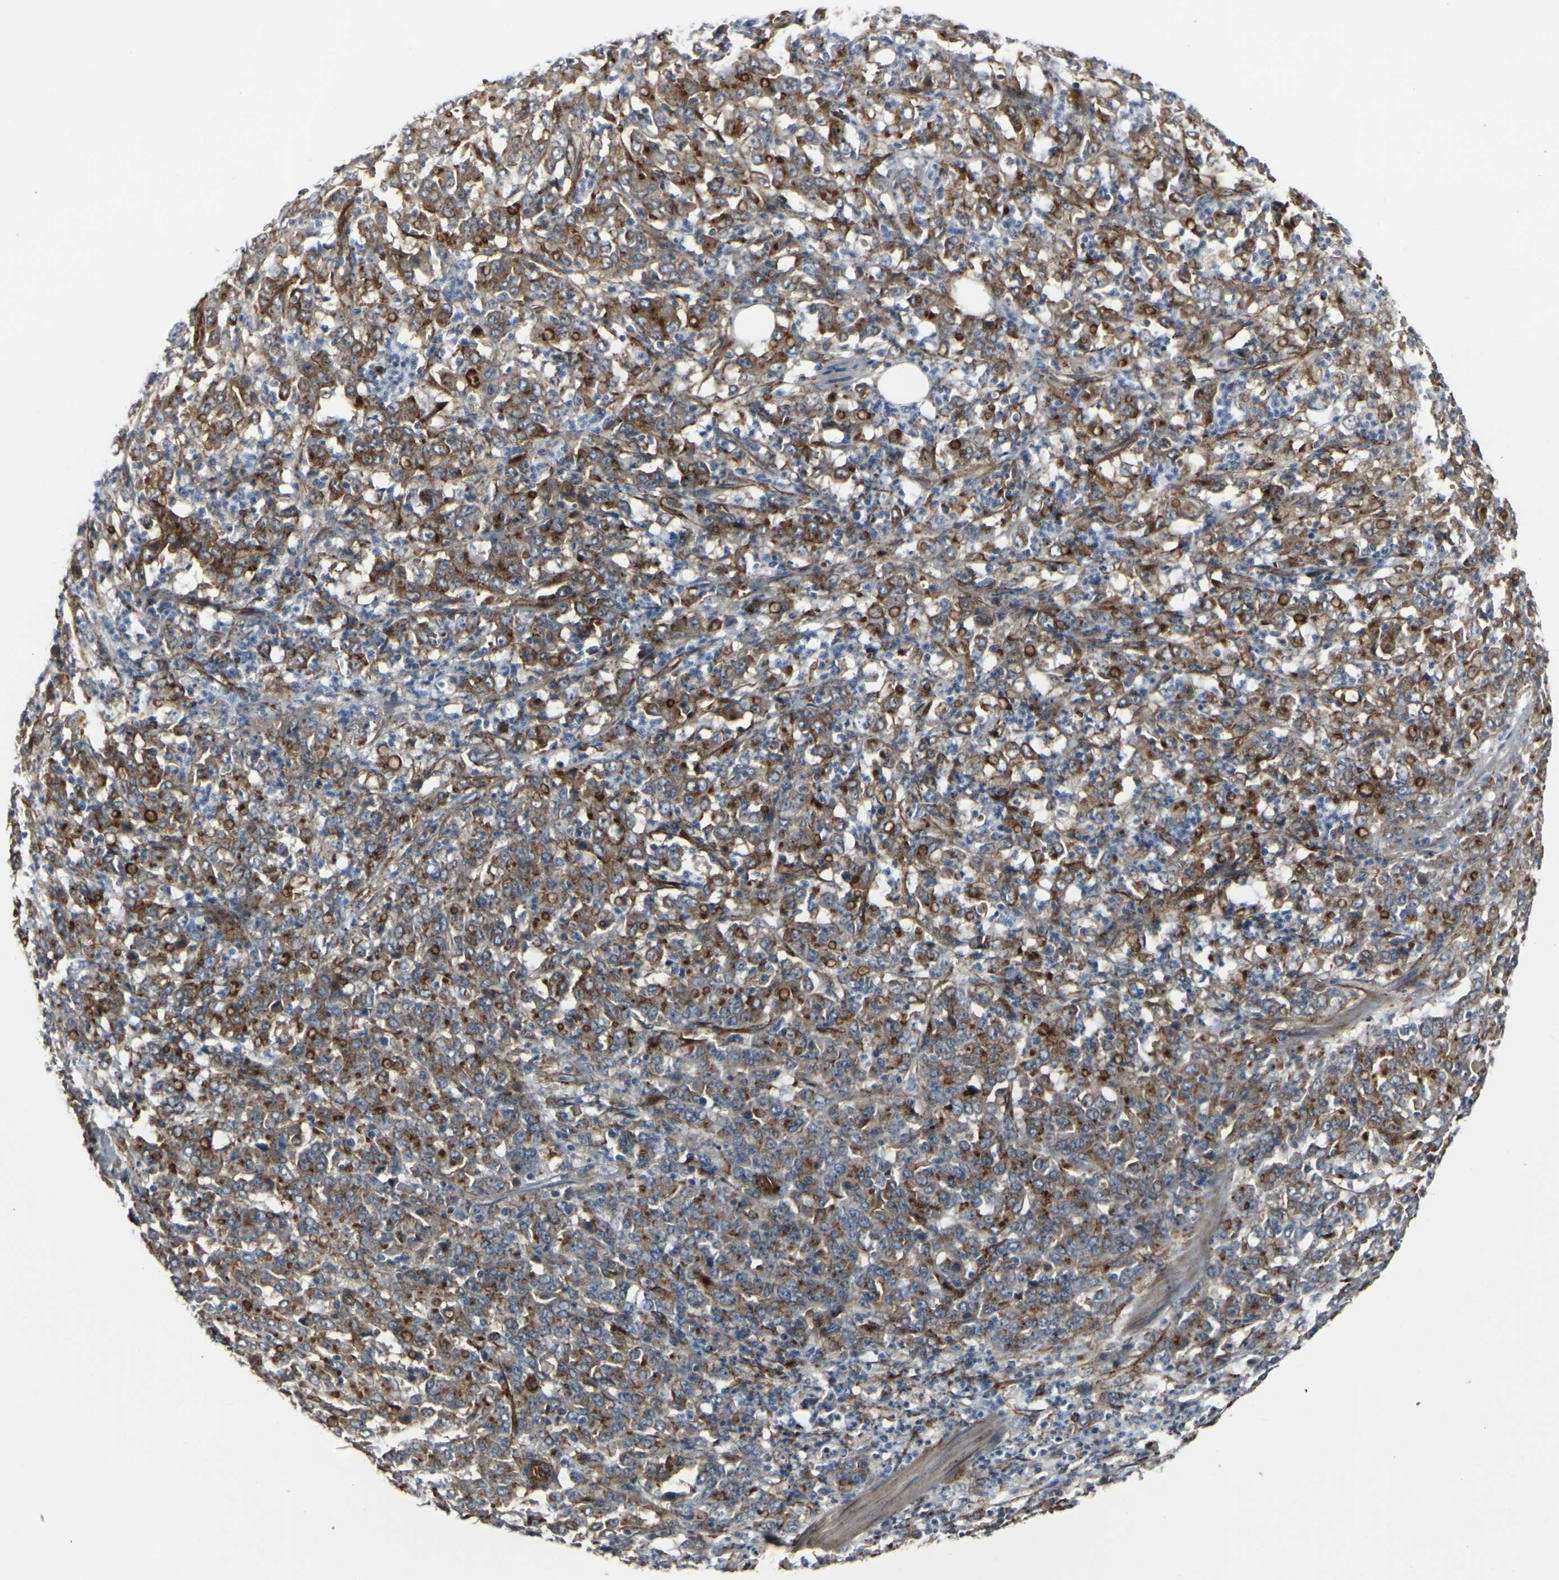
{"staining": {"intensity": "moderate", "quantity": ">75%", "location": "cytoplasmic/membranous"}, "tissue": "stomach cancer", "cell_type": "Tumor cells", "image_type": "cancer", "snomed": [{"axis": "morphology", "description": "Adenocarcinoma, NOS"}, {"axis": "topography", "description": "Stomach, lower"}], "caption": "Immunohistochemical staining of human stomach cancer exhibits medium levels of moderate cytoplasmic/membranous protein positivity in approximately >75% of tumor cells. The protein of interest is stained brown, and the nuclei are stained in blue (DAB (3,3'-diaminobenzidine) IHC with brightfield microscopy, high magnification).", "gene": "MYOF", "patient": {"sex": "female", "age": 71}}